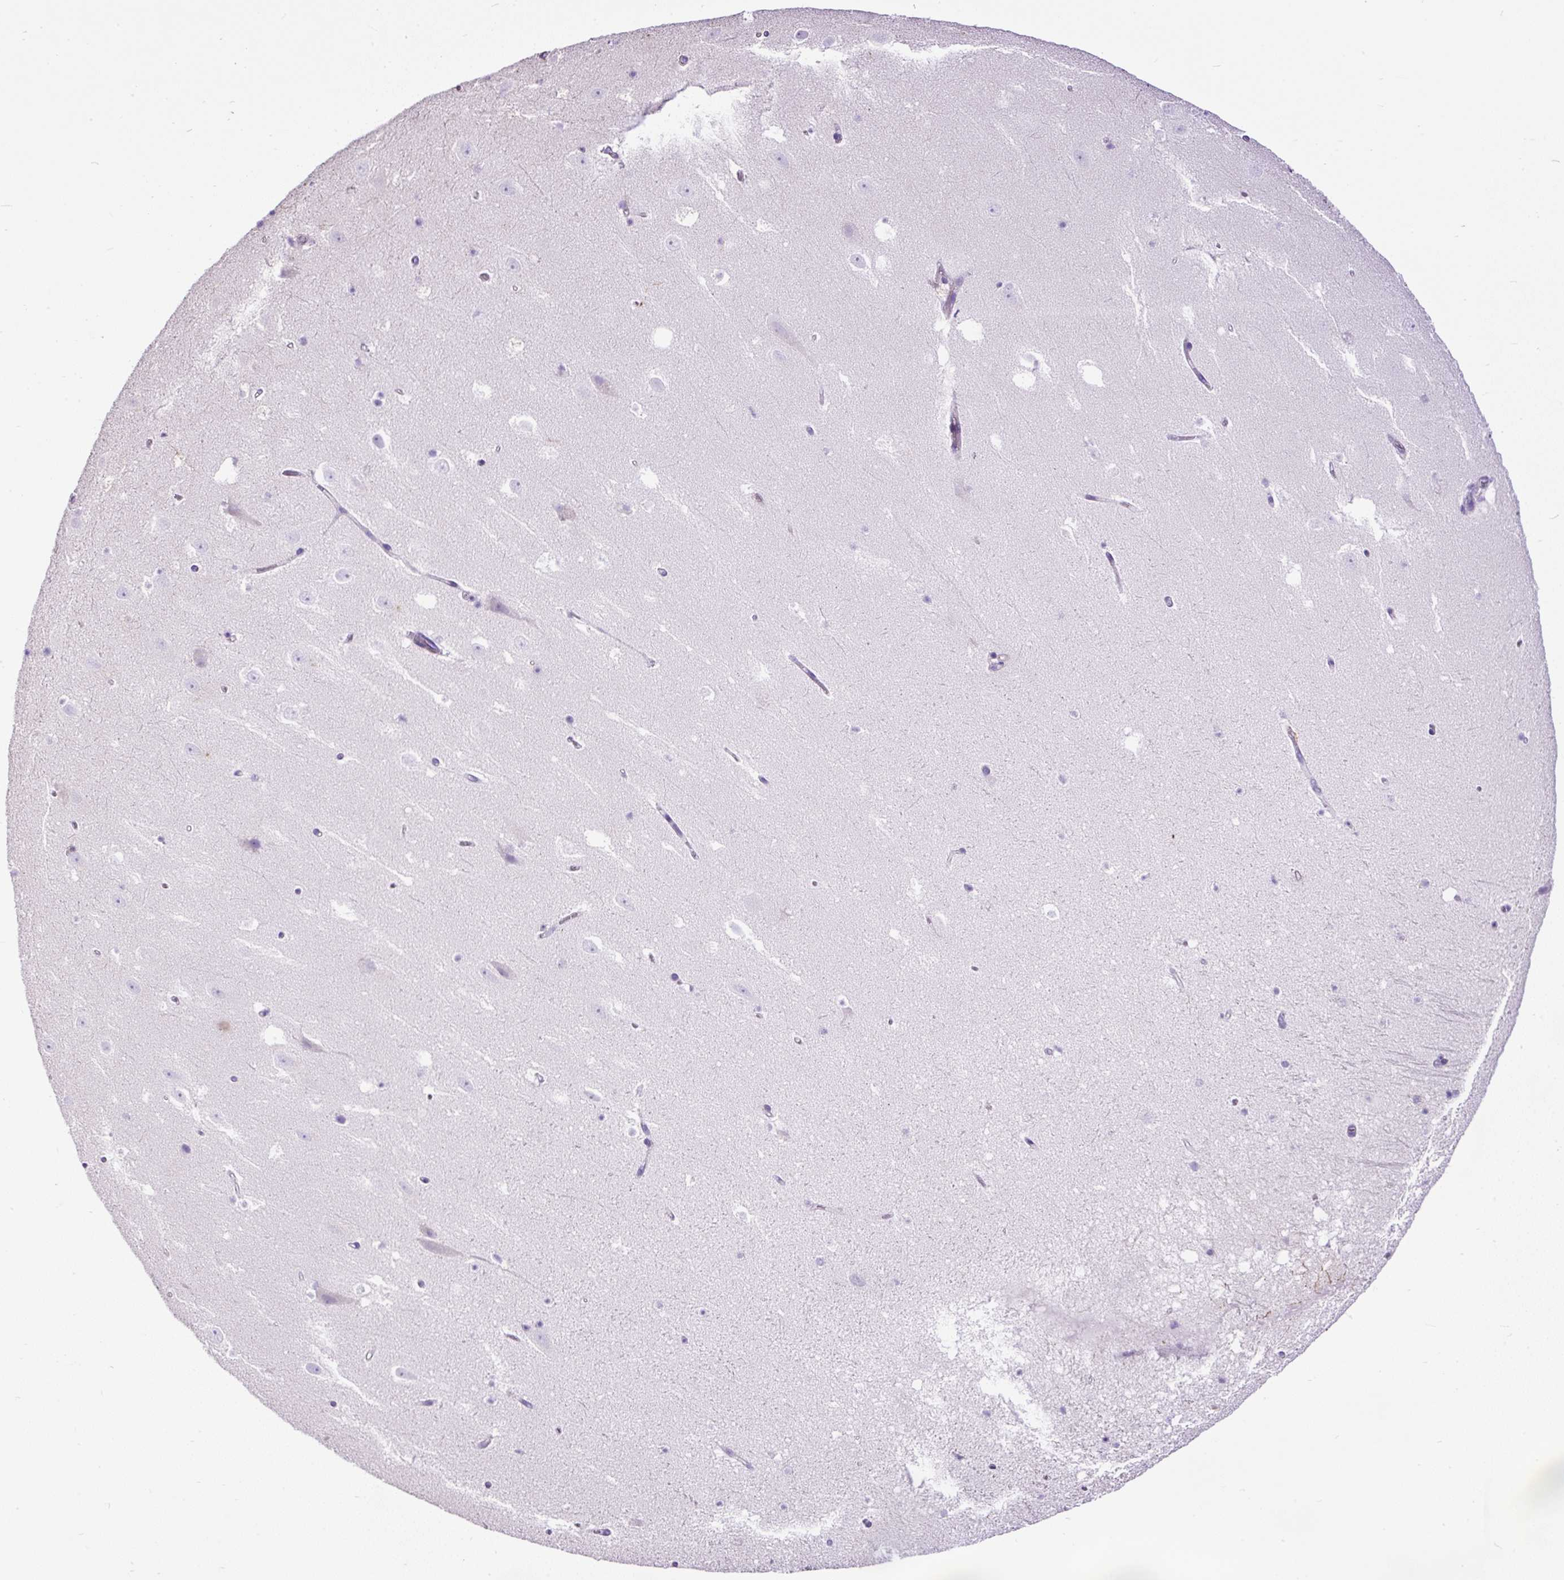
{"staining": {"intensity": "negative", "quantity": "none", "location": "none"}, "tissue": "hippocampus", "cell_type": "Glial cells", "image_type": "normal", "snomed": [{"axis": "morphology", "description": "Normal tissue, NOS"}, {"axis": "topography", "description": "Hippocampus"}], "caption": "DAB (3,3'-diaminobenzidine) immunohistochemical staining of benign human hippocampus demonstrates no significant positivity in glial cells.", "gene": "PDIA2", "patient": {"sex": "male", "age": 37}}